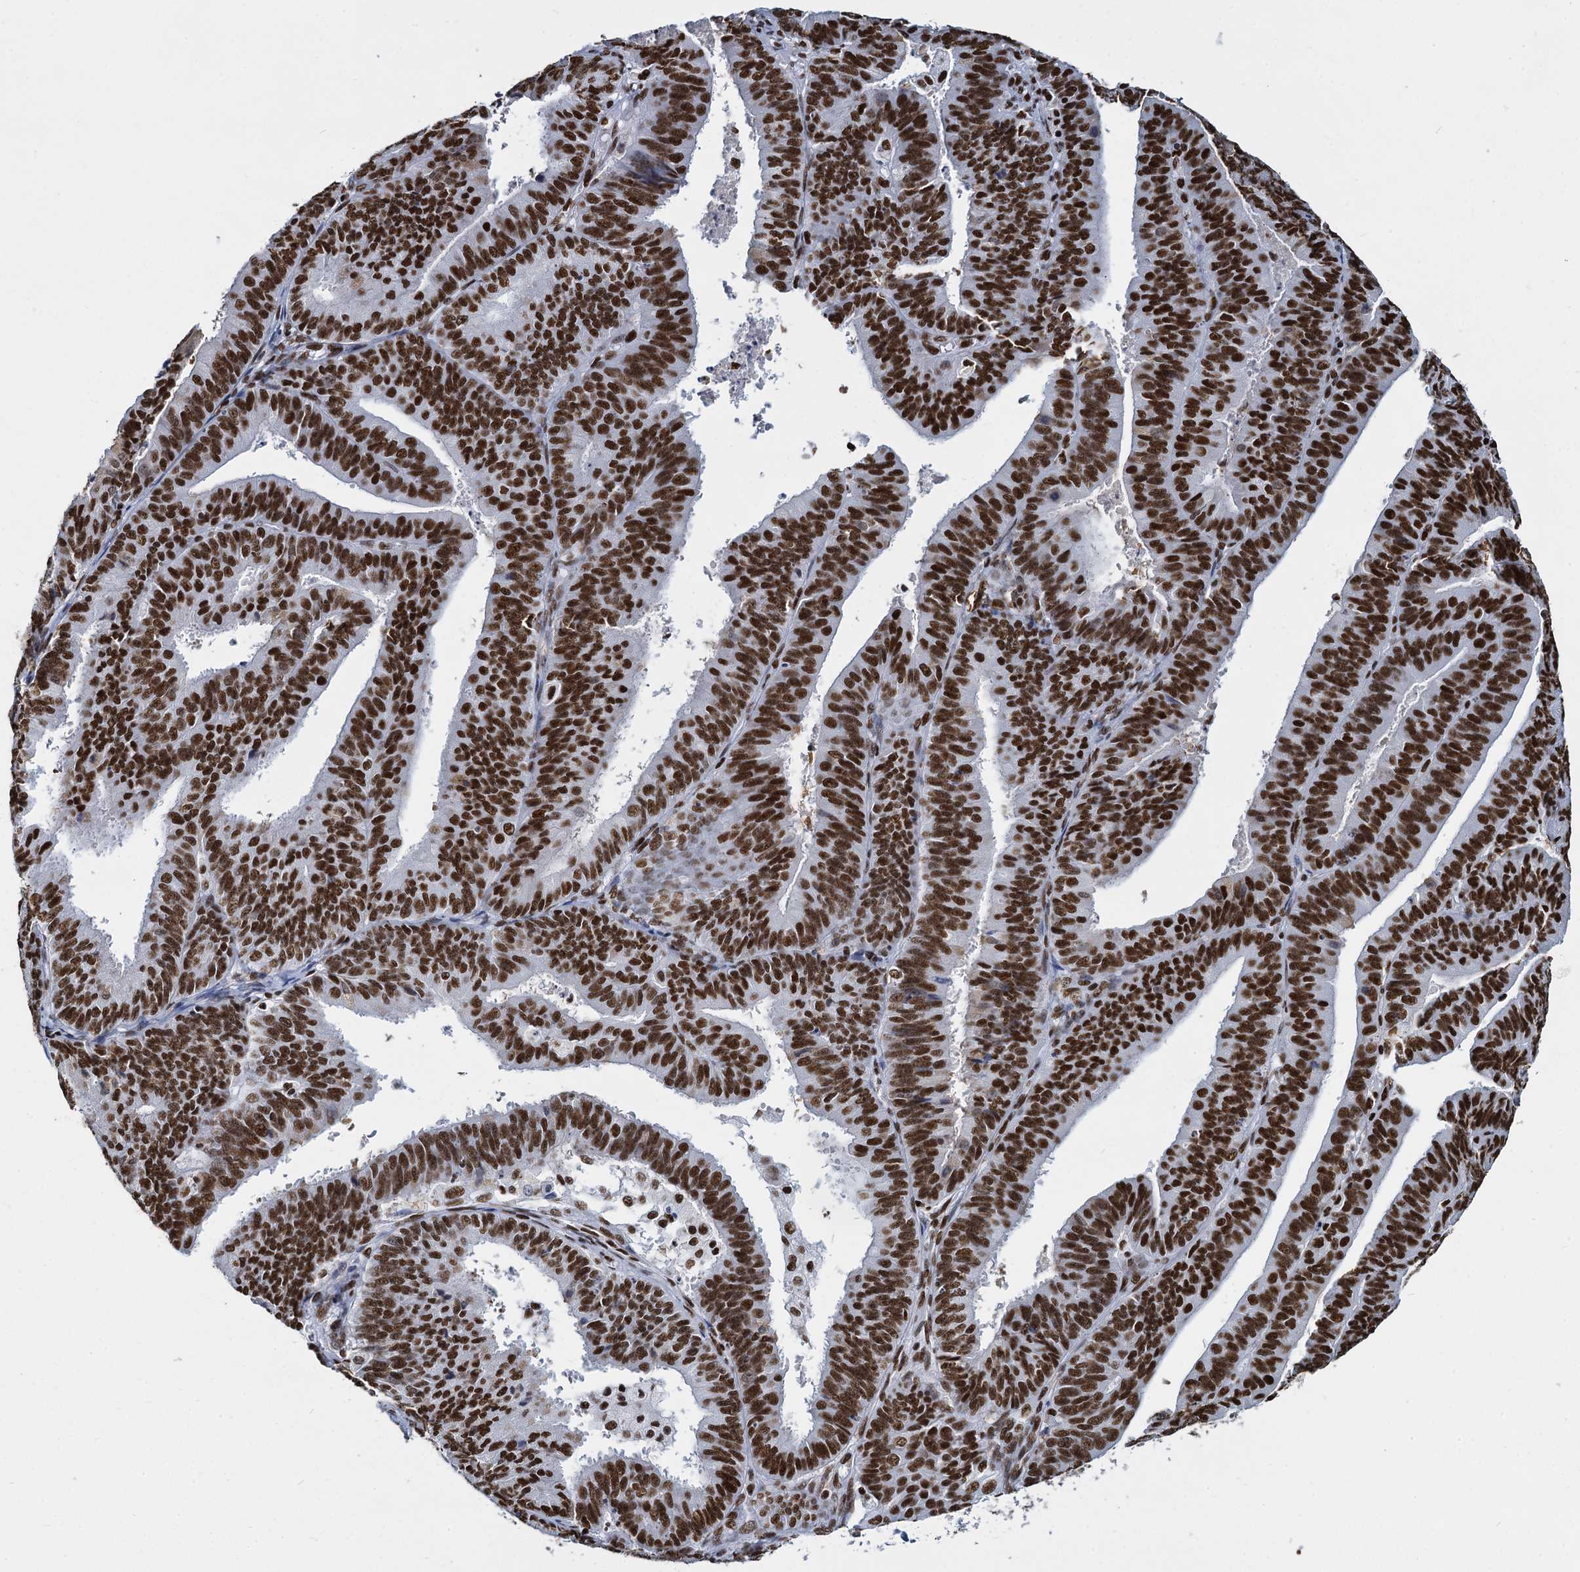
{"staining": {"intensity": "strong", "quantity": ">75%", "location": "nuclear"}, "tissue": "endometrial cancer", "cell_type": "Tumor cells", "image_type": "cancer", "snomed": [{"axis": "morphology", "description": "Adenocarcinoma, NOS"}, {"axis": "topography", "description": "Endometrium"}], "caption": "A brown stain shows strong nuclear positivity of a protein in human endometrial adenocarcinoma tumor cells.", "gene": "DCPS", "patient": {"sex": "female", "age": 73}}